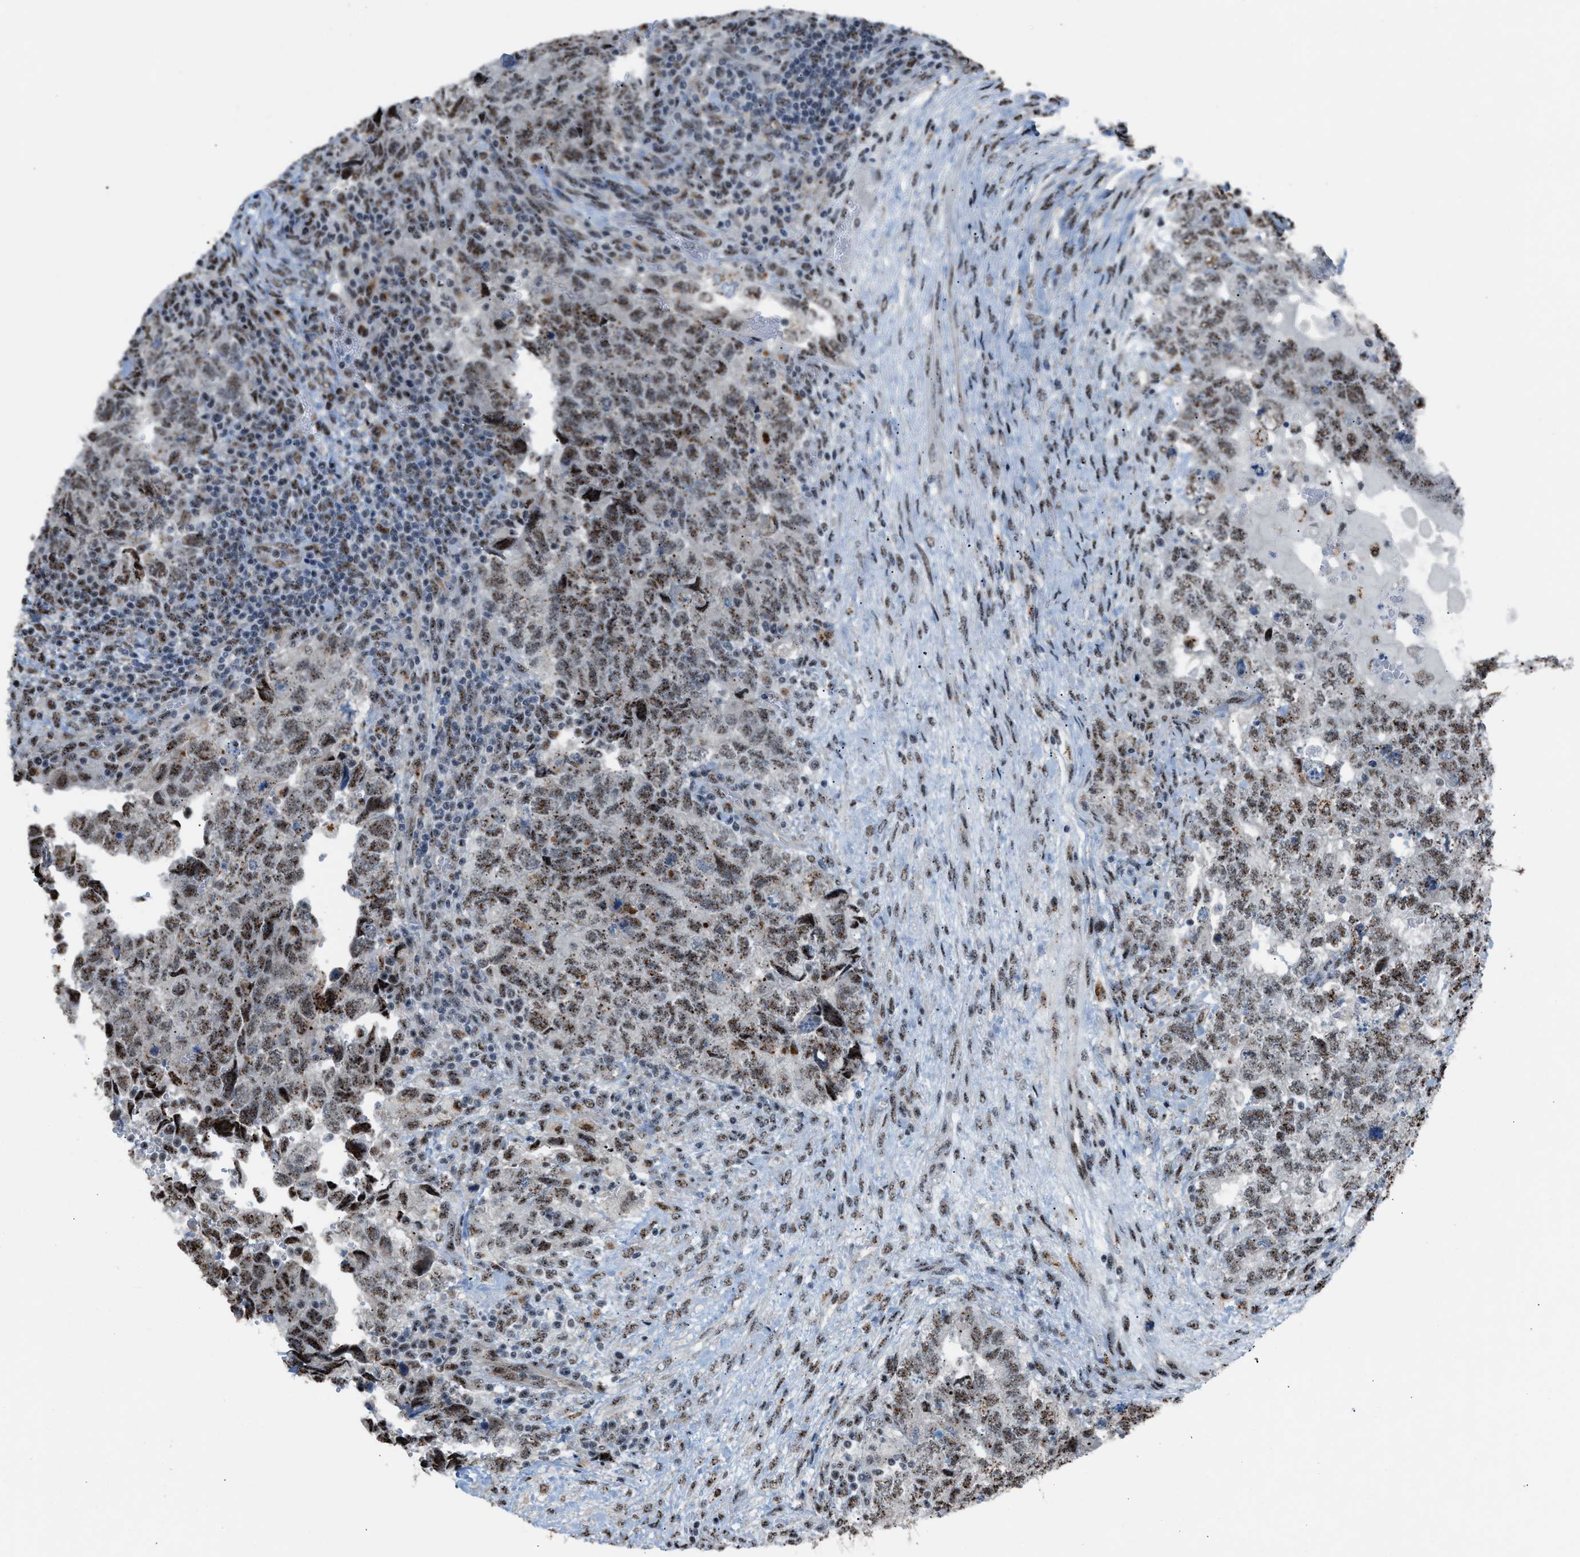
{"staining": {"intensity": "weak", "quantity": ">75%", "location": "nuclear"}, "tissue": "testis cancer", "cell_type": "Tumor cells", "image_type": "cancer", "snomed": [{"axis": "morphology", "description": "Carcinoma, Embryonal, NOS"}, {"axis": "topography", "description": "Testis"}], "caption": "A histopathology image of human testis cancer stained for a protein demonstrates weak nuclear brown staining in tumor cells. The staining is performed using DAB brown chromogen to label protein expression. The nuclei are counter-stained blue using hematoxylin.", "gene": "CENPP", "patient": {"sex": "male", "age": 36}}